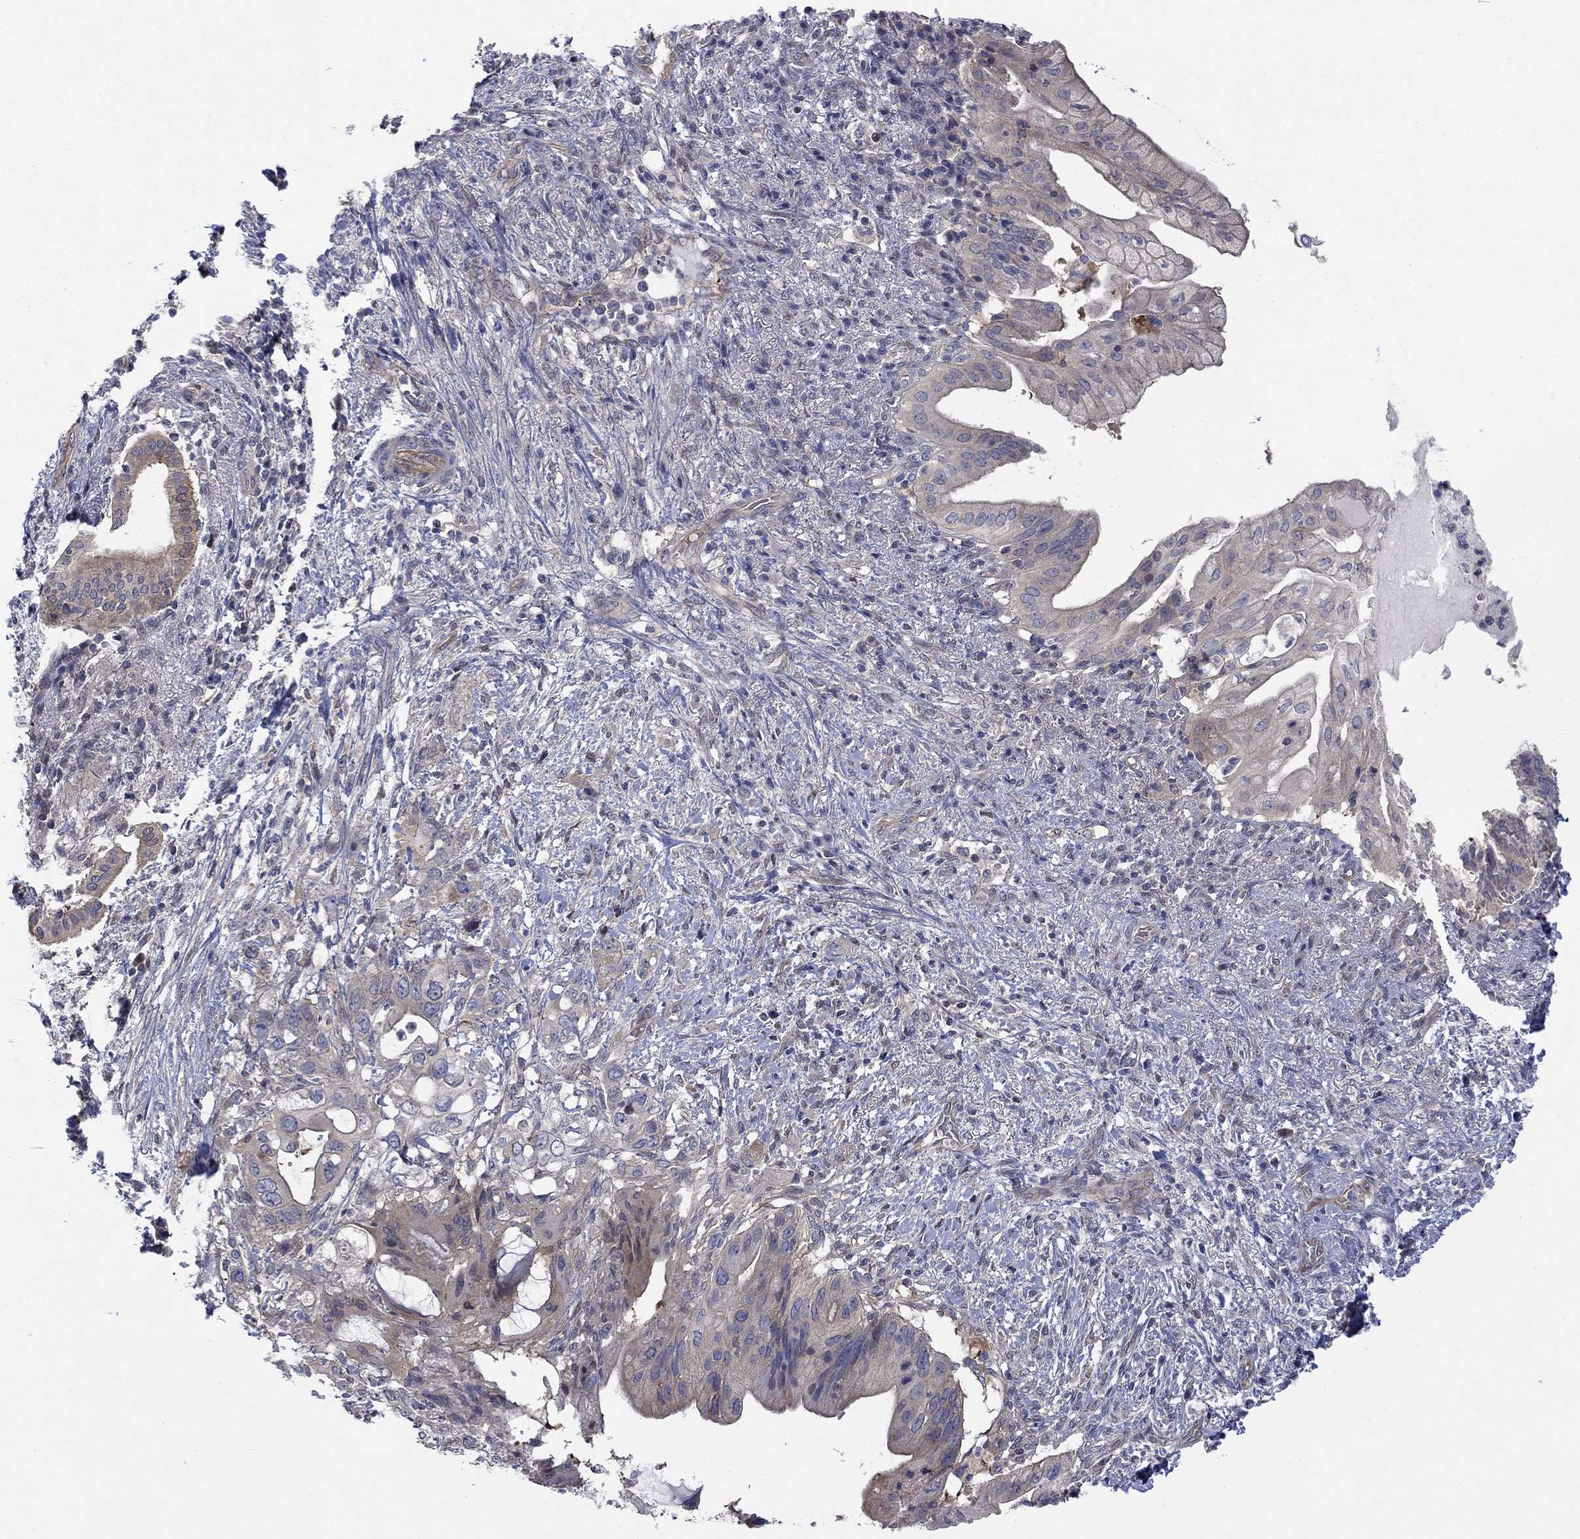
{"staining": {"intensity": "weak", "quantity": "25%-75%", "location": "cytoplasmic/membranous"}, "tissue": "pancreatic cancer", "cell_type": "Tumor cells", "image_type": "cancer", "snomed": [{"axis": "morphology", "description": "Adenocarcinoma, NOS"}, {"axis": "topography", "description": "Pancreas"}], "caption": "Immunohistochemical staining of pancreatic cancer demonstrates weak cytoplasmic/membranous protein positivity in approximately 25%-75% of tumor cells.", "gene": "PDZD2", "patient": {"sex": "female", "age": 72}}